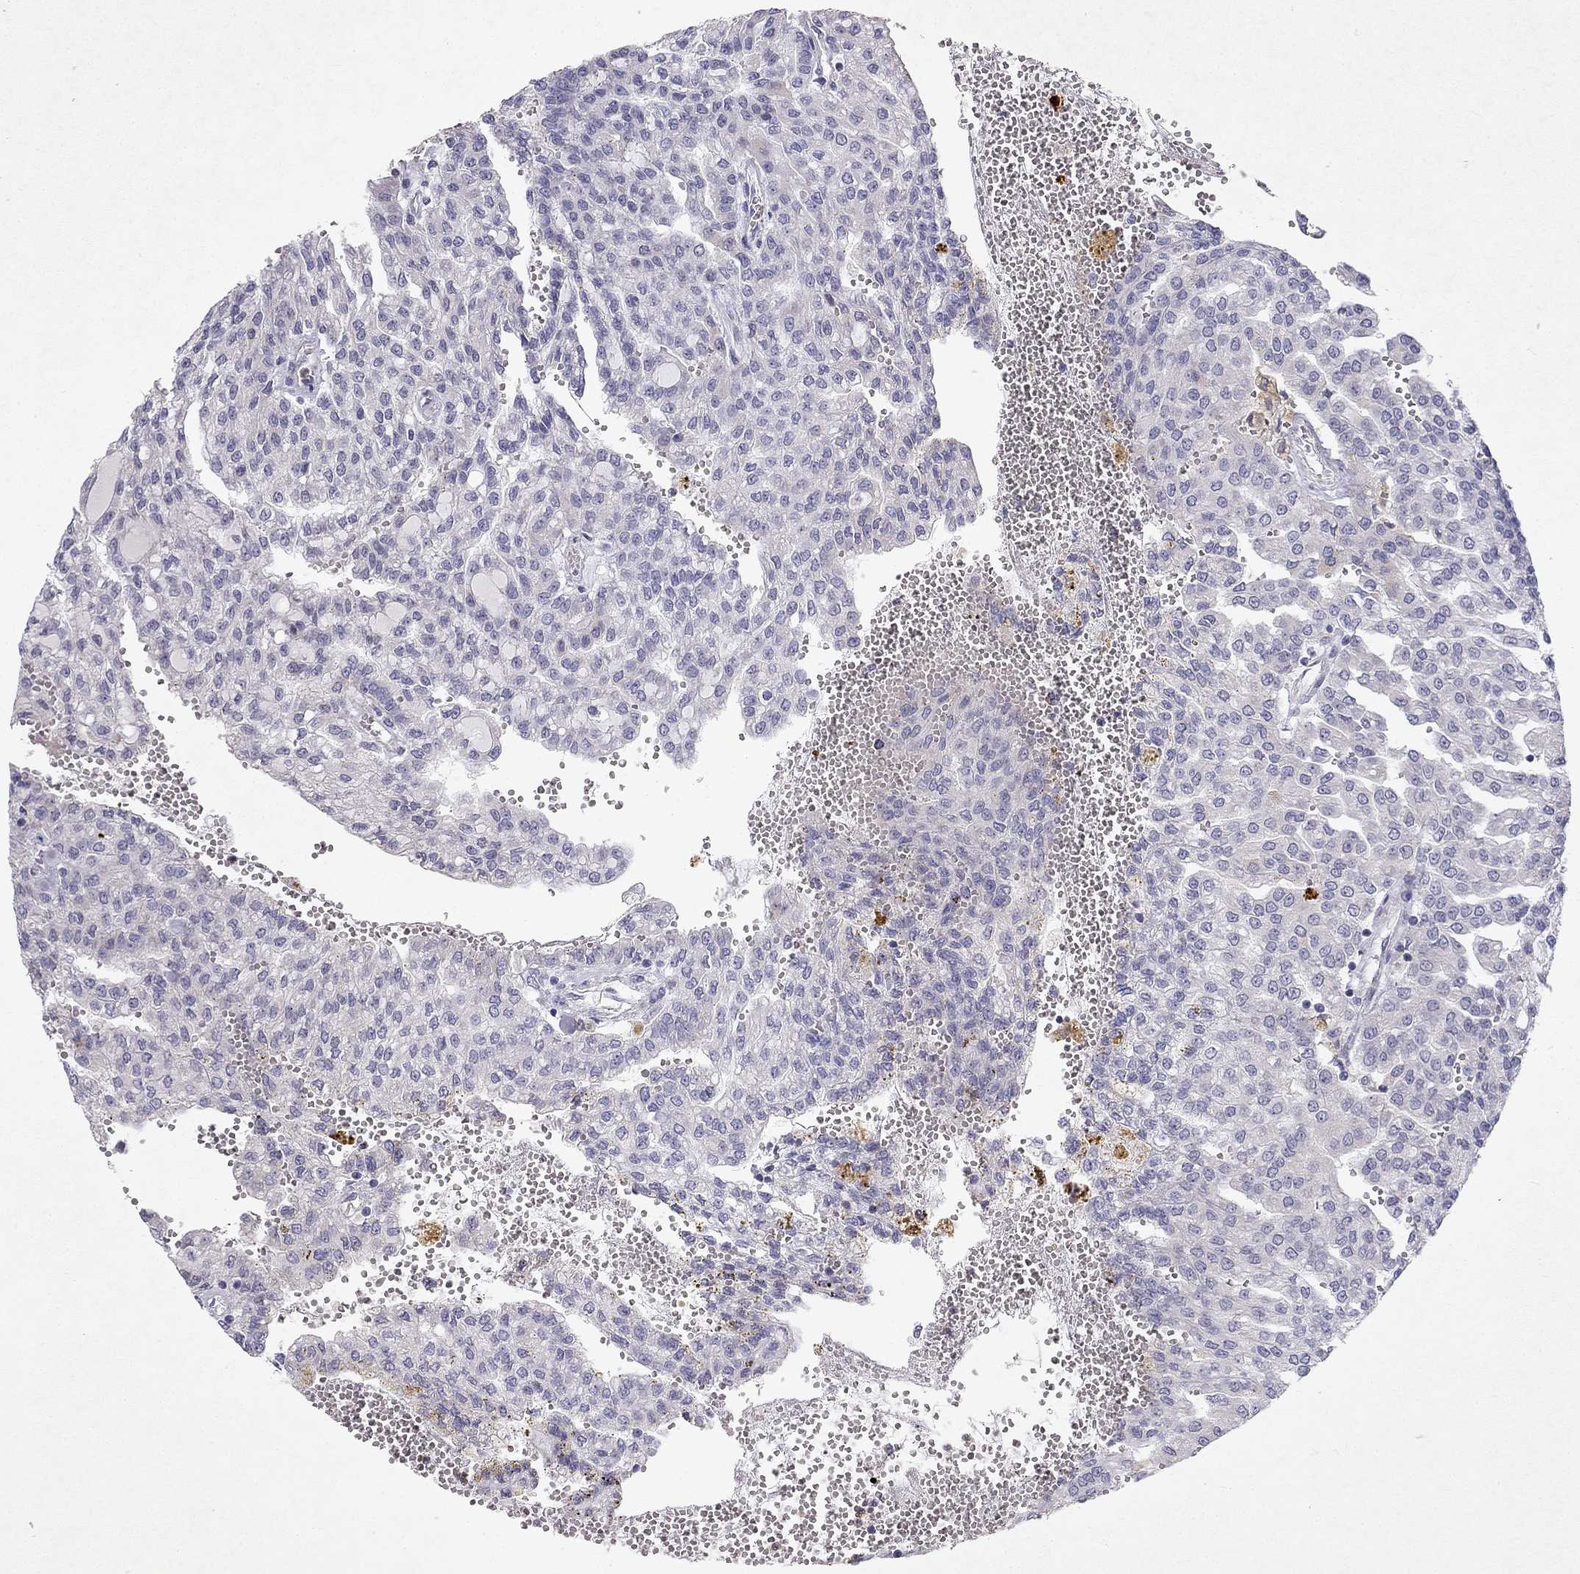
{"staining": {"intensity": "negative", "quantity": "none", "location": "none"}, "tissue": "renal cancer", "cell_type": "Tumor cells", "image_type": "cancer", "snomed": [{"axis": "morphology", "description": "Adenocarcinoma, NOS"}, {"axis": "topography", "description": "Kidney"}], "caption": "Immunohistochemistry (IHC) micrograph of adenocarcinoma (renal) stained for a protein (brown), which reveals no expression in tumor cells. (DAB (3,3'-diaminobenzidine) IHC with hematoxylin counter stain).", "gene": "SLC6A4", "patient": {"sex": "male", "age": 63}}